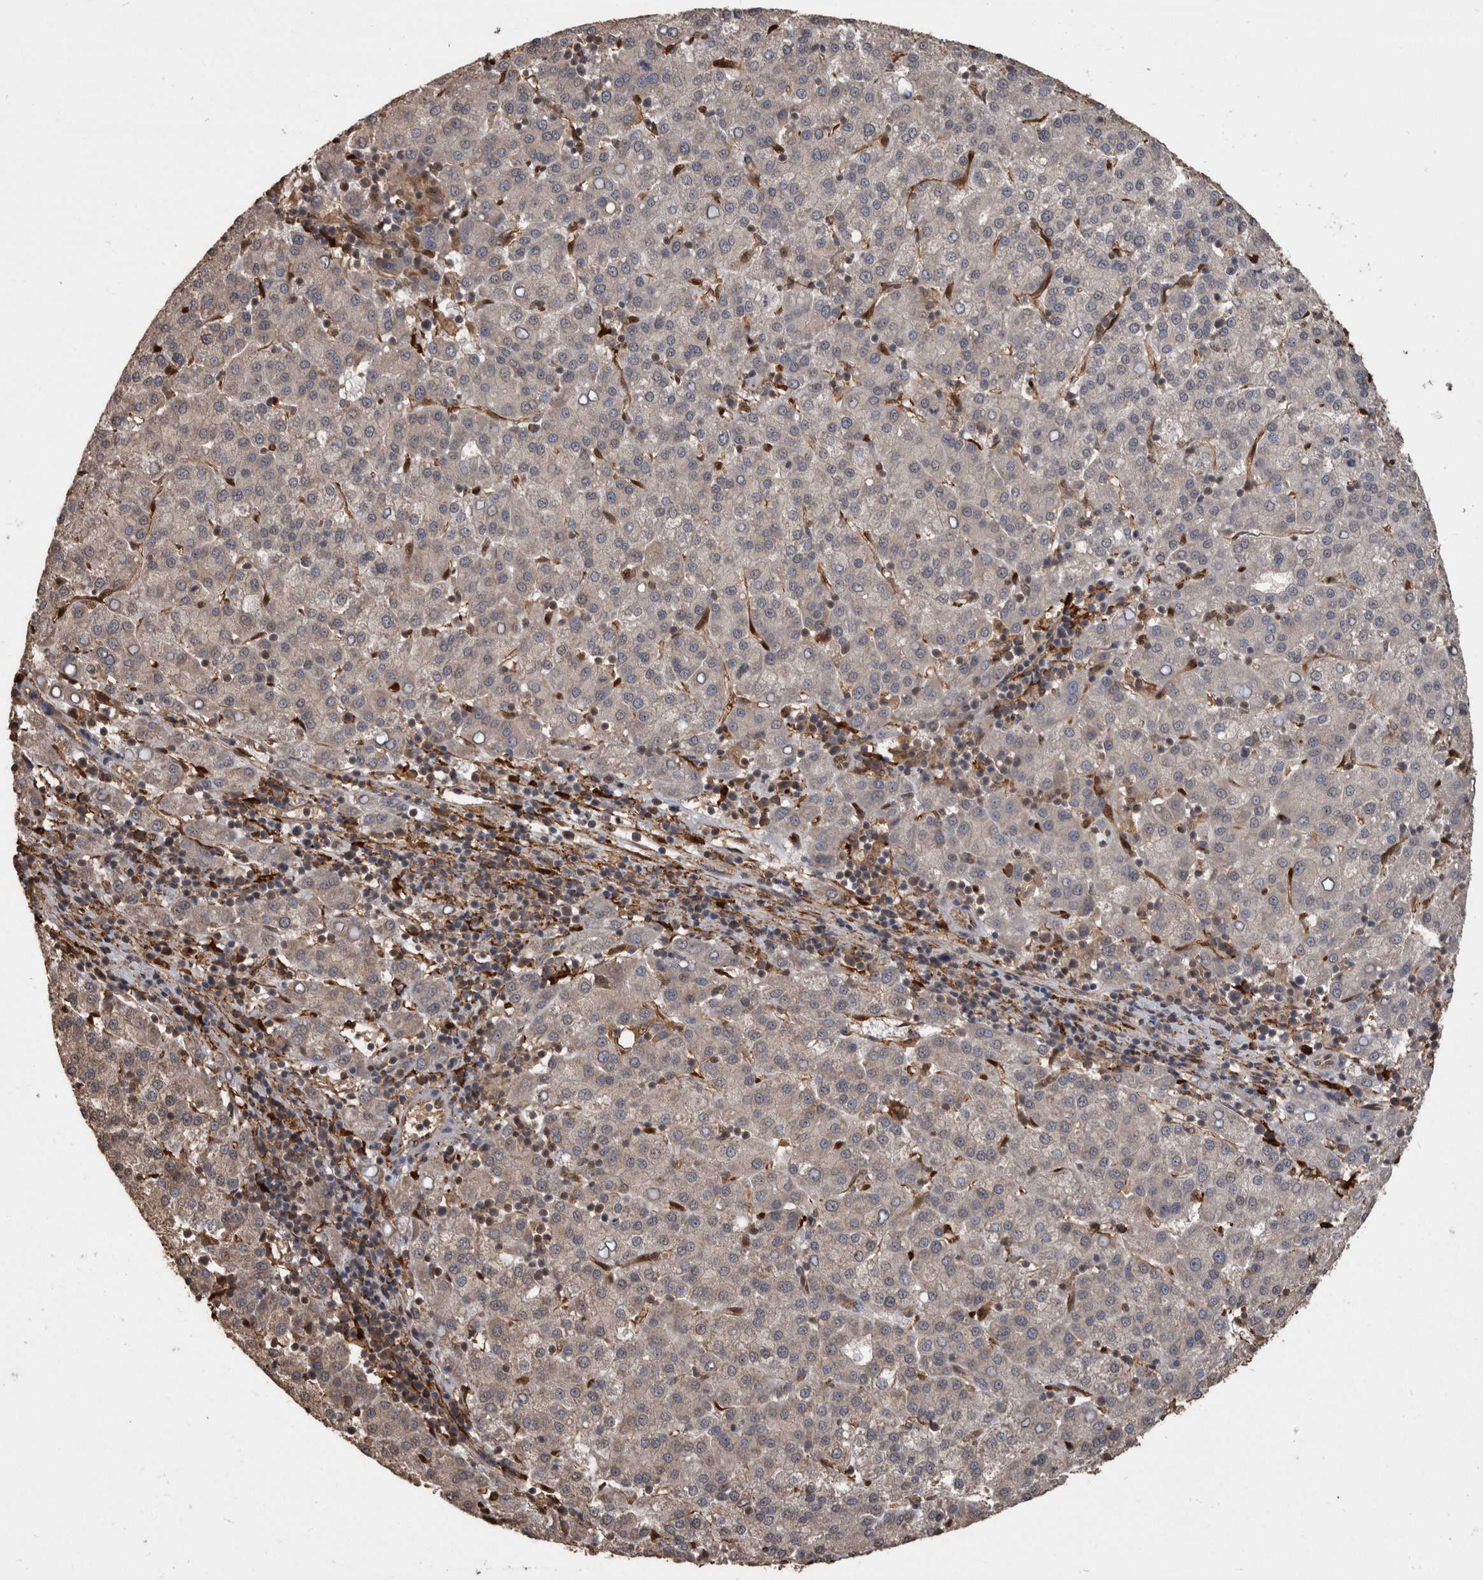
{"staining": {"intensity": "negative", "quantity": "none", "location": "none"}, "tissue": "liver cancer", "cell_type": "Tumor cells", "image_type": "cancer", "snomed": [{"axis": "morphology", "description": "Carcinoma, Hepatocellular, NOS"}, {"axis": "topography", "description": "Liver"}], "caption": "Immunohistochemical staining of human liver cancer exhibits no significant positivity in tumor cells. Brightfield microscopy of IHC stained with DAB (3,3'-diaminobenzidine) (brown) and hematoxylin (blue), captured at high magnification.", "gene": "LXN", "patient": {"sex": "female", "age": 58}}